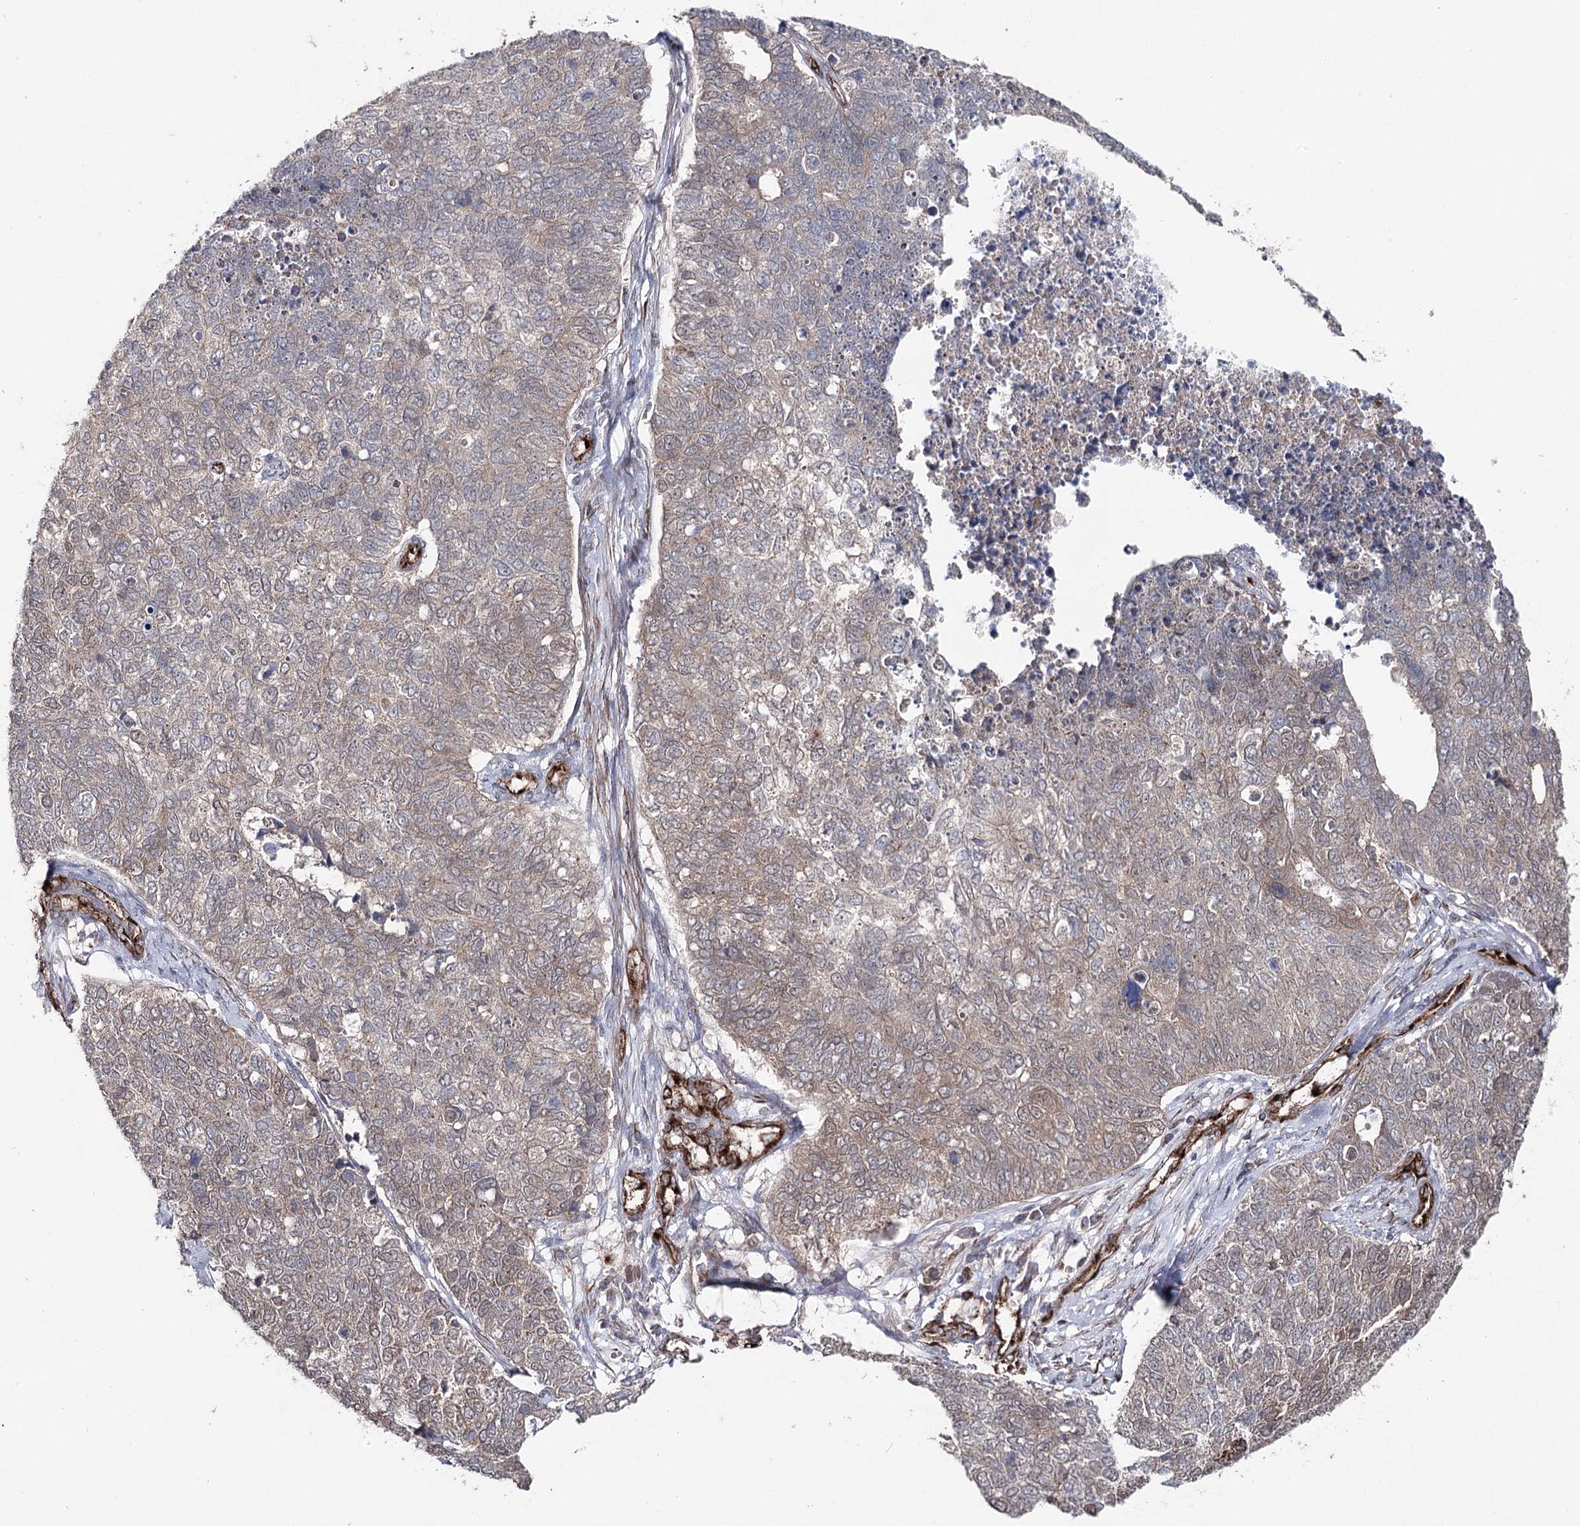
{"staining": {"intensity": "weak", "quantity": "<25%", "location": "cytoplasmic/membranous"}, "tissue": "cervical cancer", "cell_type": "Tumor cells", "image_type": "cancer", "snomed": [{"axis": "morphology", "description": "Squamous cell carcinoma, NOS"}, {"axis": "topography", "description": "Cervix"}], "caption": "This is a micrograph of IHC staining of squamous cell carcinoma (cervical), which shows no expression in tumor cells.", "gene": "MIB1", "patient": {"sex": "female", "age": 63}}